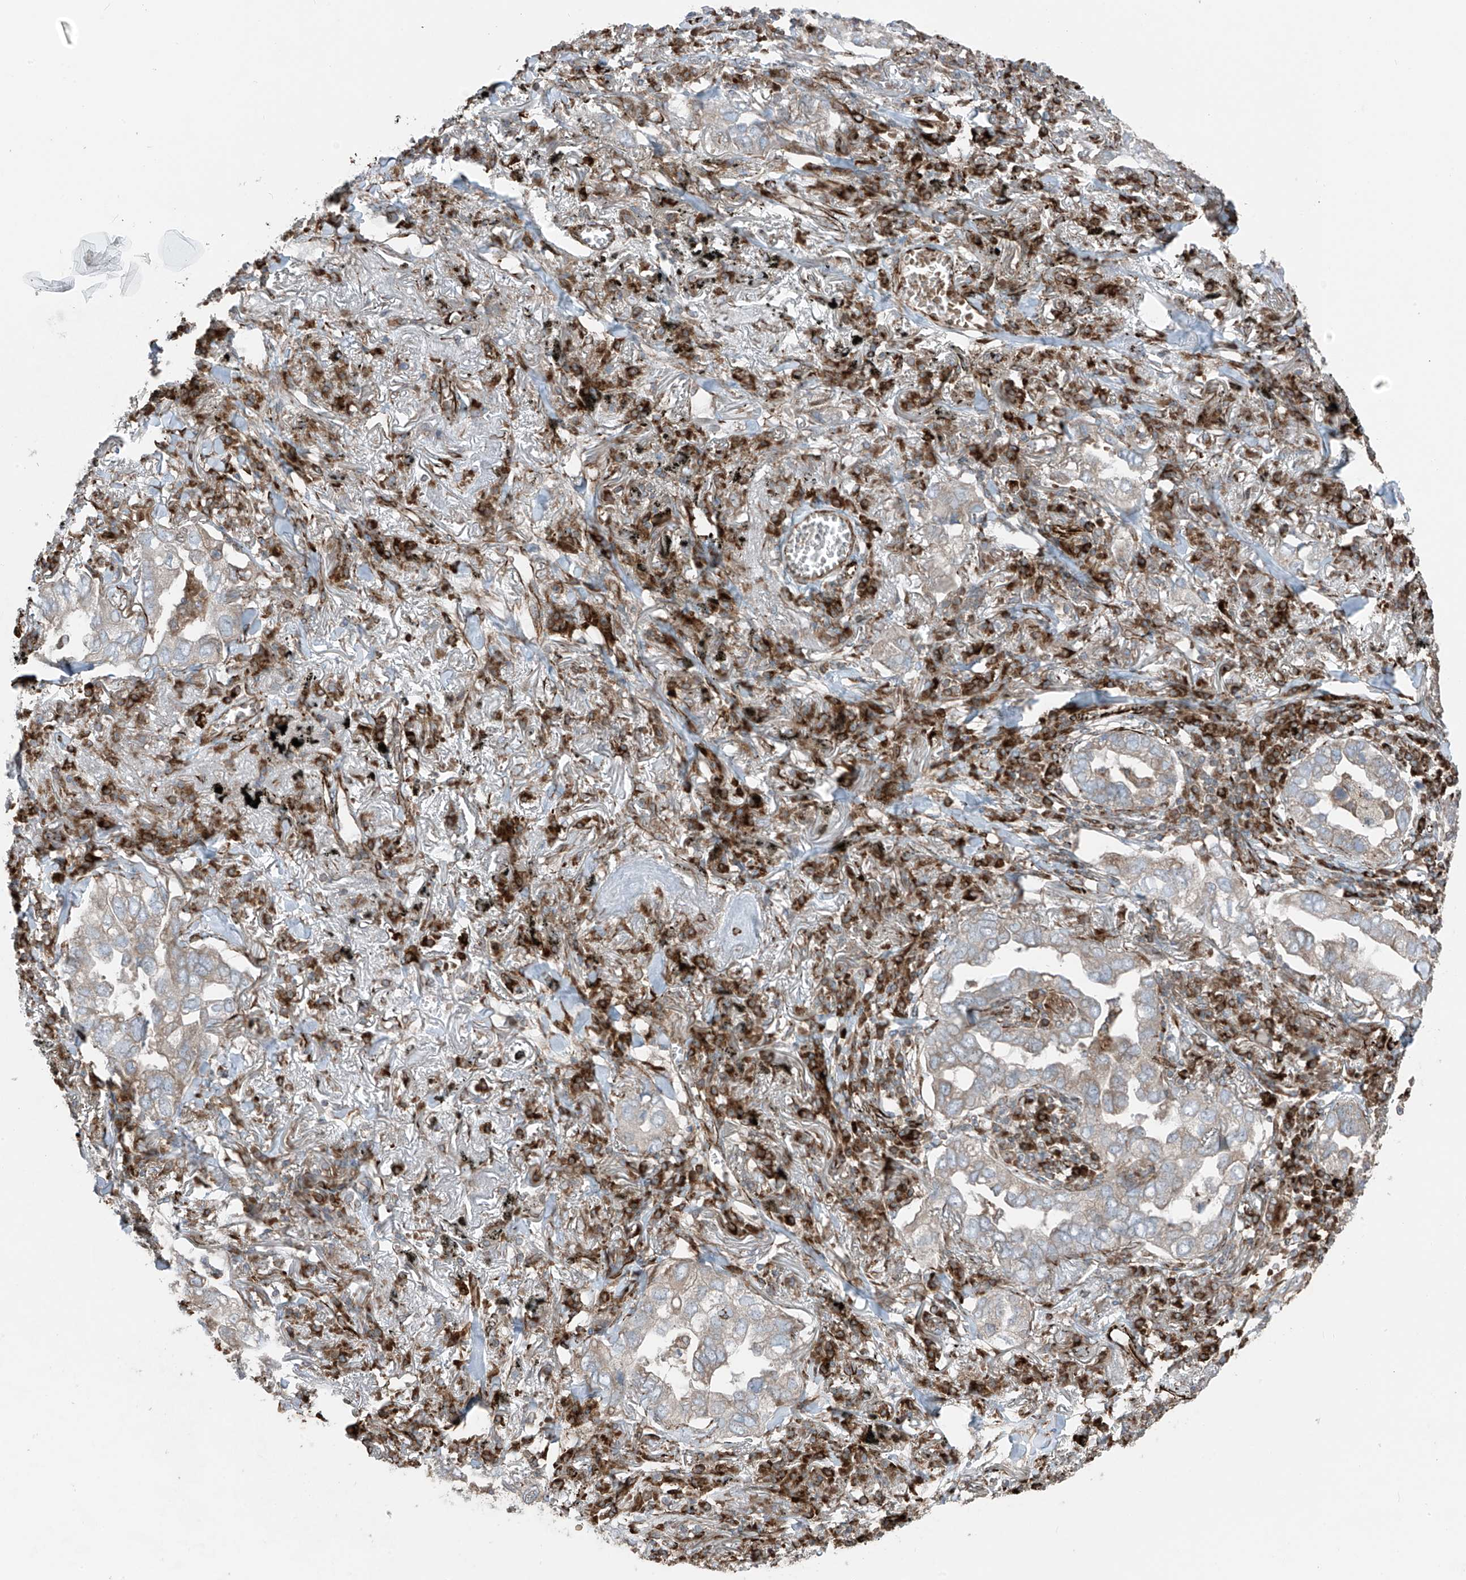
{"staining": {"intensity": "weak", "quantity": "25%-75%", "location": "cytoplasmic/membranous"}, "tissue": "lung cancer", "cell_type": "Tumor cells", "image_type": "cancer", "snomed": [{"axis": "morphology", "description": "Adenocarcinoma, NOS"}, {"axis": "topography", "description": "Lung"}], "caption": "Lung cancer stained for a protein (brown) exhibits weak cytoplasmic/membranous positive positivity in approximately 25%-75% of tumor cells.", "gene": "ERLEC1", "patient": {"sex": "male", "age": 65}}